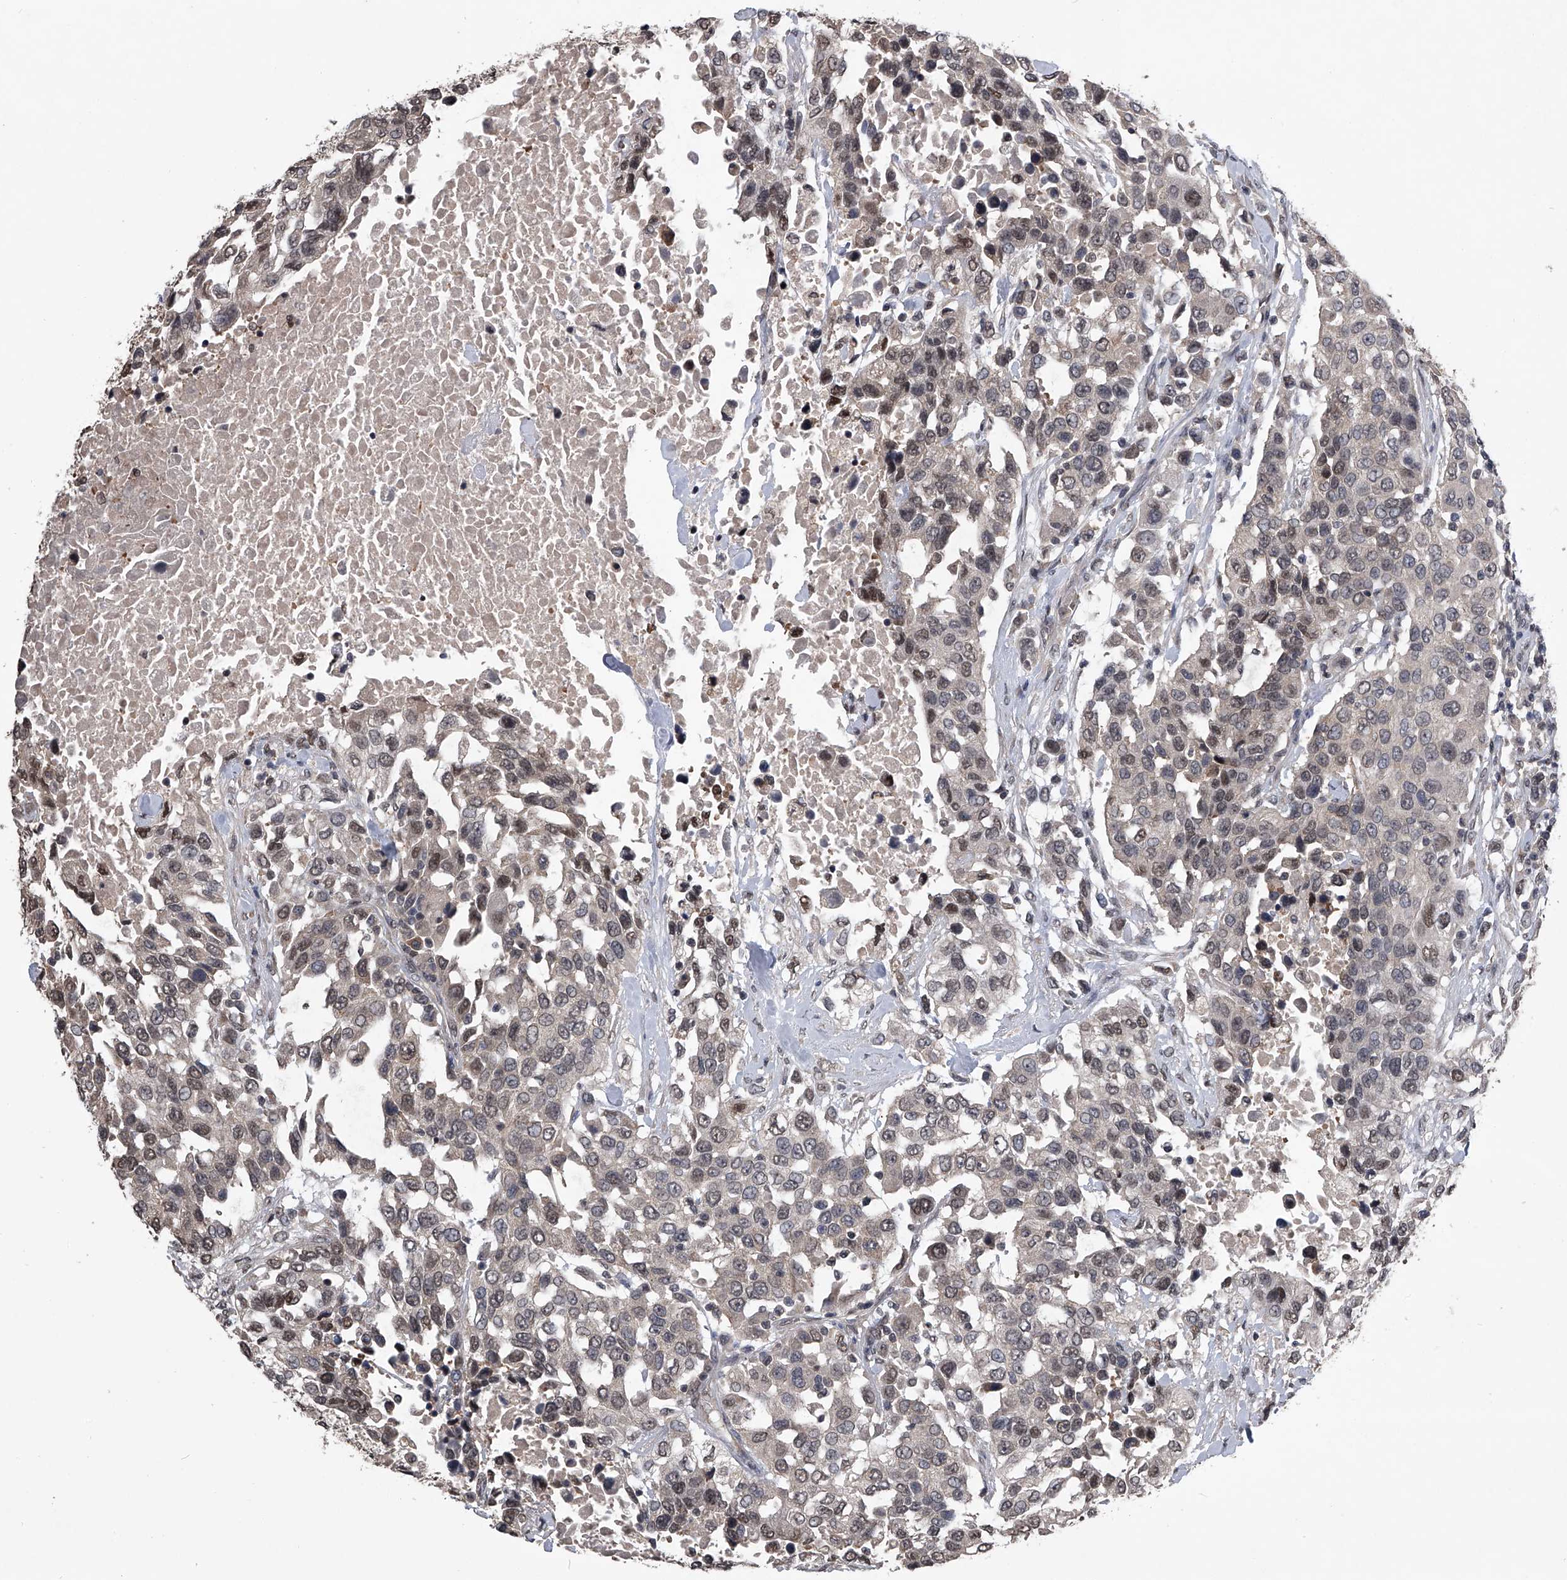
{"staining": {"intensity": "moderate", "quantity": "<25%", "location": "nuclear"}, "tissue": "urothelial cancer", "cell_type": "Tumor cells", "image_type": "cancer", "snomed": [{"axis": "morphology", "description": "Urothelial carcinoma, High grade"}, {"axis": "topography", "description": "Urinary bladder"}], "caption": "Urothelial cancer stained for a protein displays moderate nuclear positivity in tumor cells.", "gene": "TSNAX", "patient": {"sex": "female", "age": 80}}